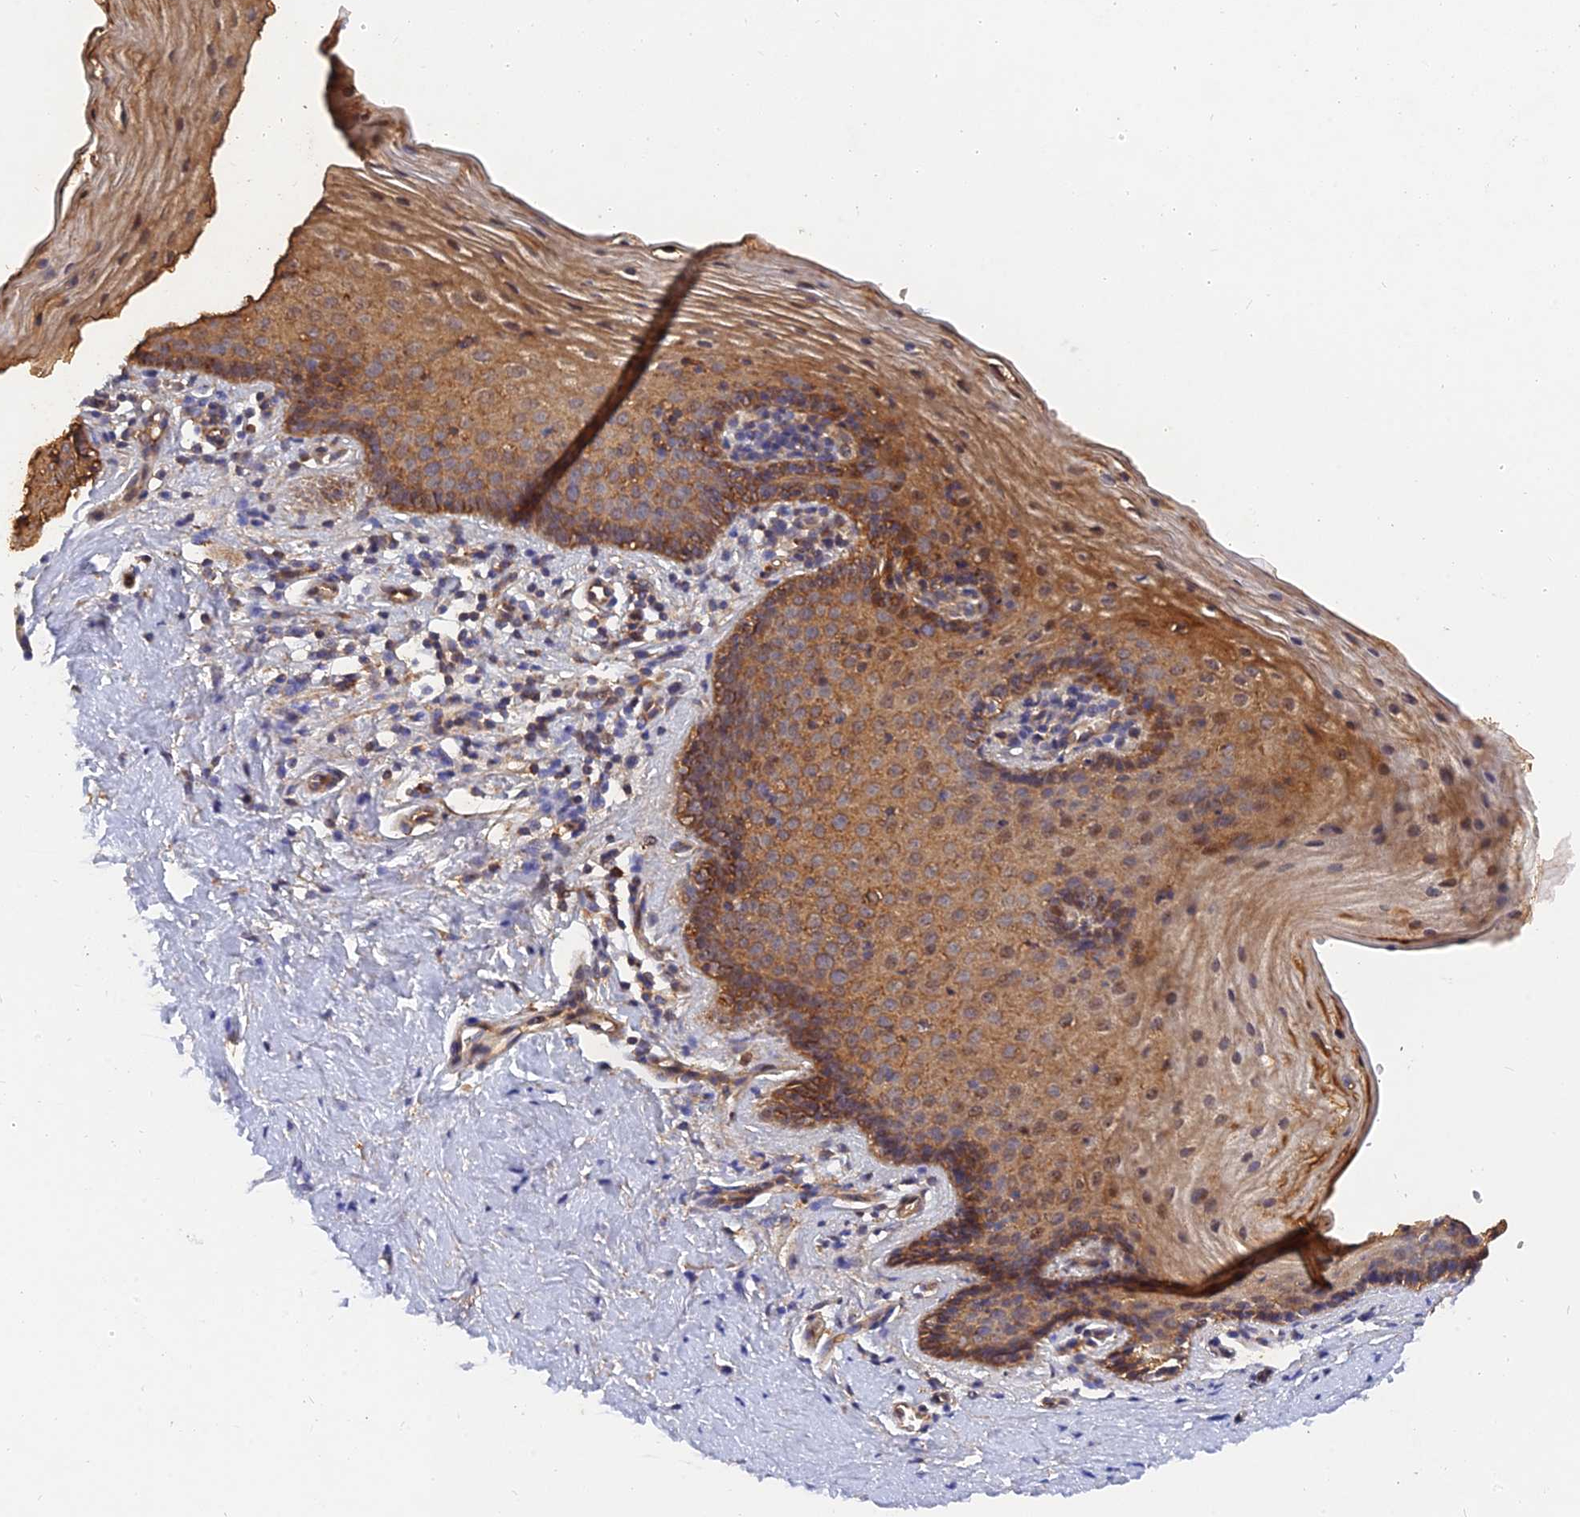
{"staining": {"intensity": "moderate", "quantity": ">75%", "location": "cytoplasmic/membranous"}, "tissue": "vagina", "cell_type": "Squamous epithelial cells", "image_type": "normal", "snomed": [{"axis": "morphology", "description": "Normal tissue, NOS"}, {"axis": "topography", "description": "Vagina"}], "caption": "Squamous epithelial cells demonstrate medium levels of moderate cytoplasmic/membranous positivity in approximately >75% of cells in benign human vagina. Using DAB (brown) and hematoxylin (blue) stains, captured at high magnification using brightfield microscopy.", "gene": "SLC38A11", "patient": {"sex": "female", "age": 32}}